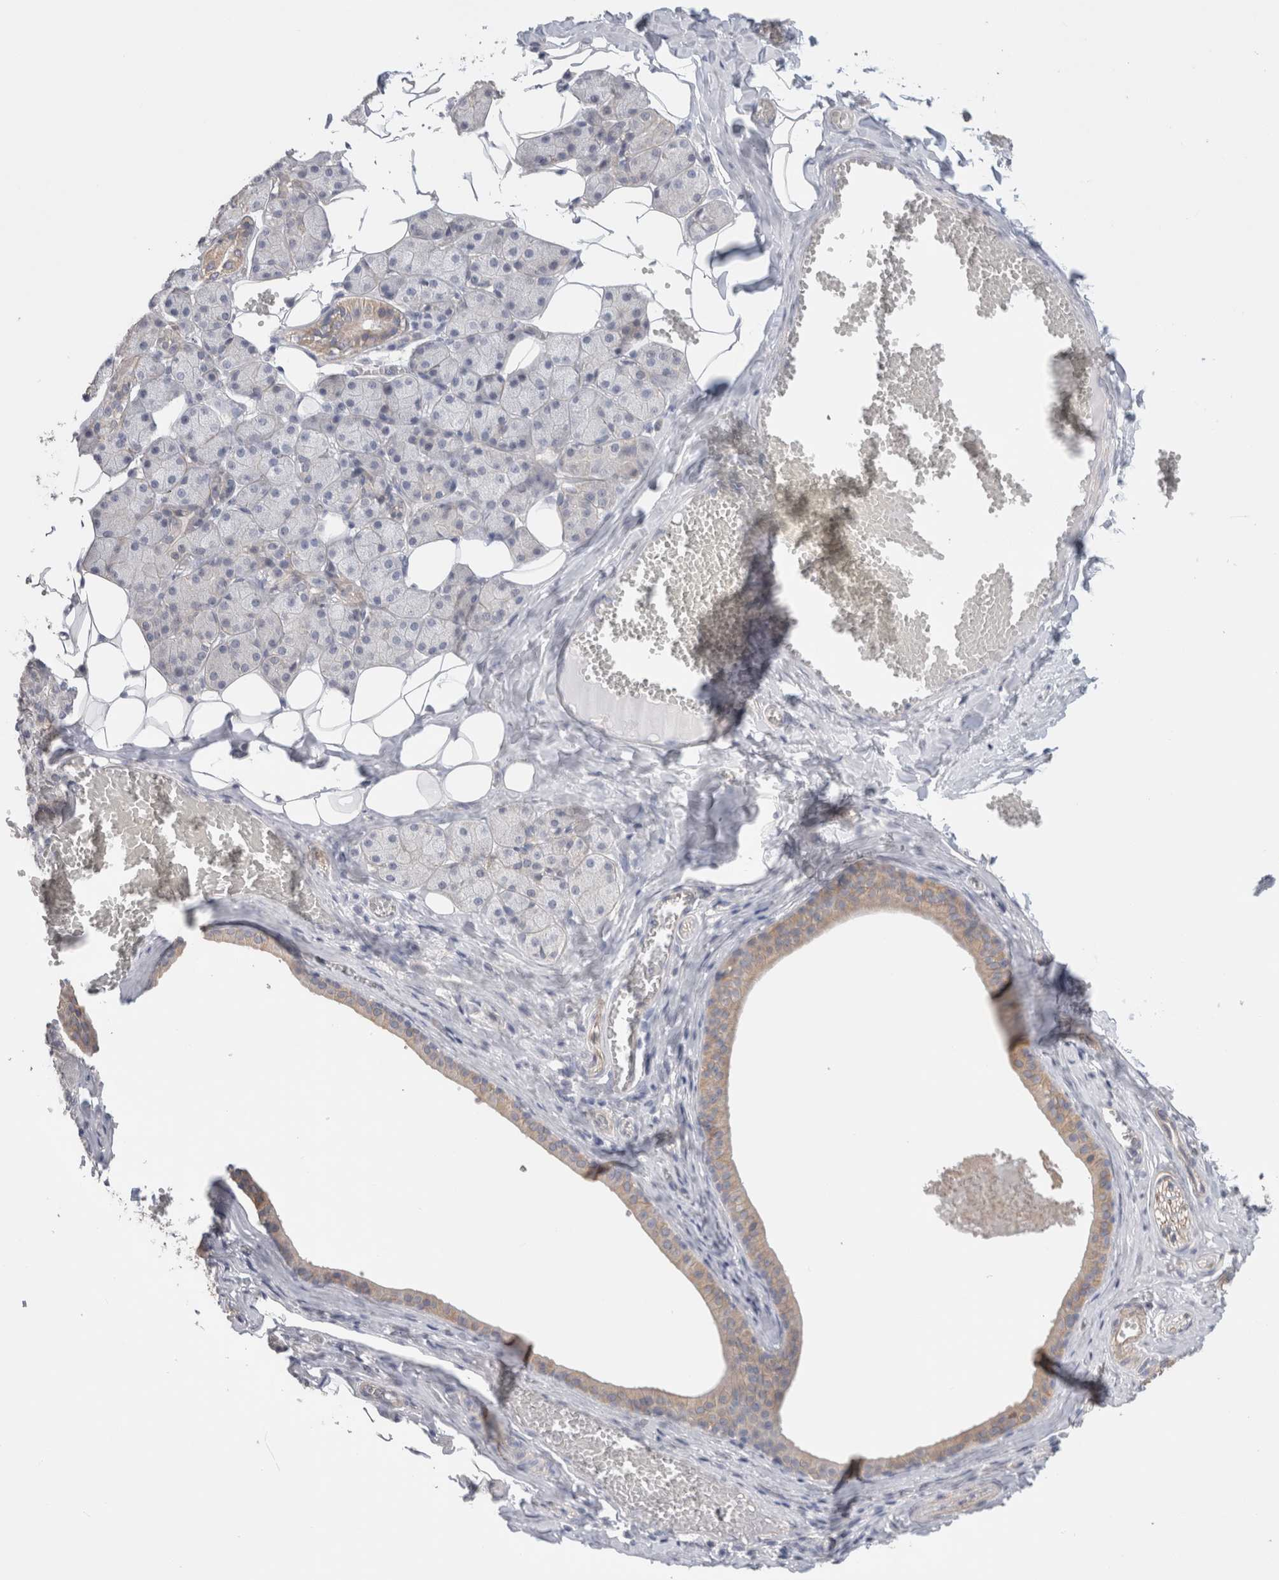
{"staining": {"intensity": "weak", "quantity": "<25%", "location": "cytoplasmic/membranous"}, "tissue": "salivary gland", "cell_type": "Glandular cells", "image_type": "normal", "snomed": [{"axis": "morphology", "description": "Normal tissue, NOS"}, {"axis": "topography", "description": "Salivary gland"}], "caption": "Salivary gland stained for a protein using IHC reveals no positivity glandular cells.", "gene": "DMD", "patient": {"sex": "female", "age": 33}}